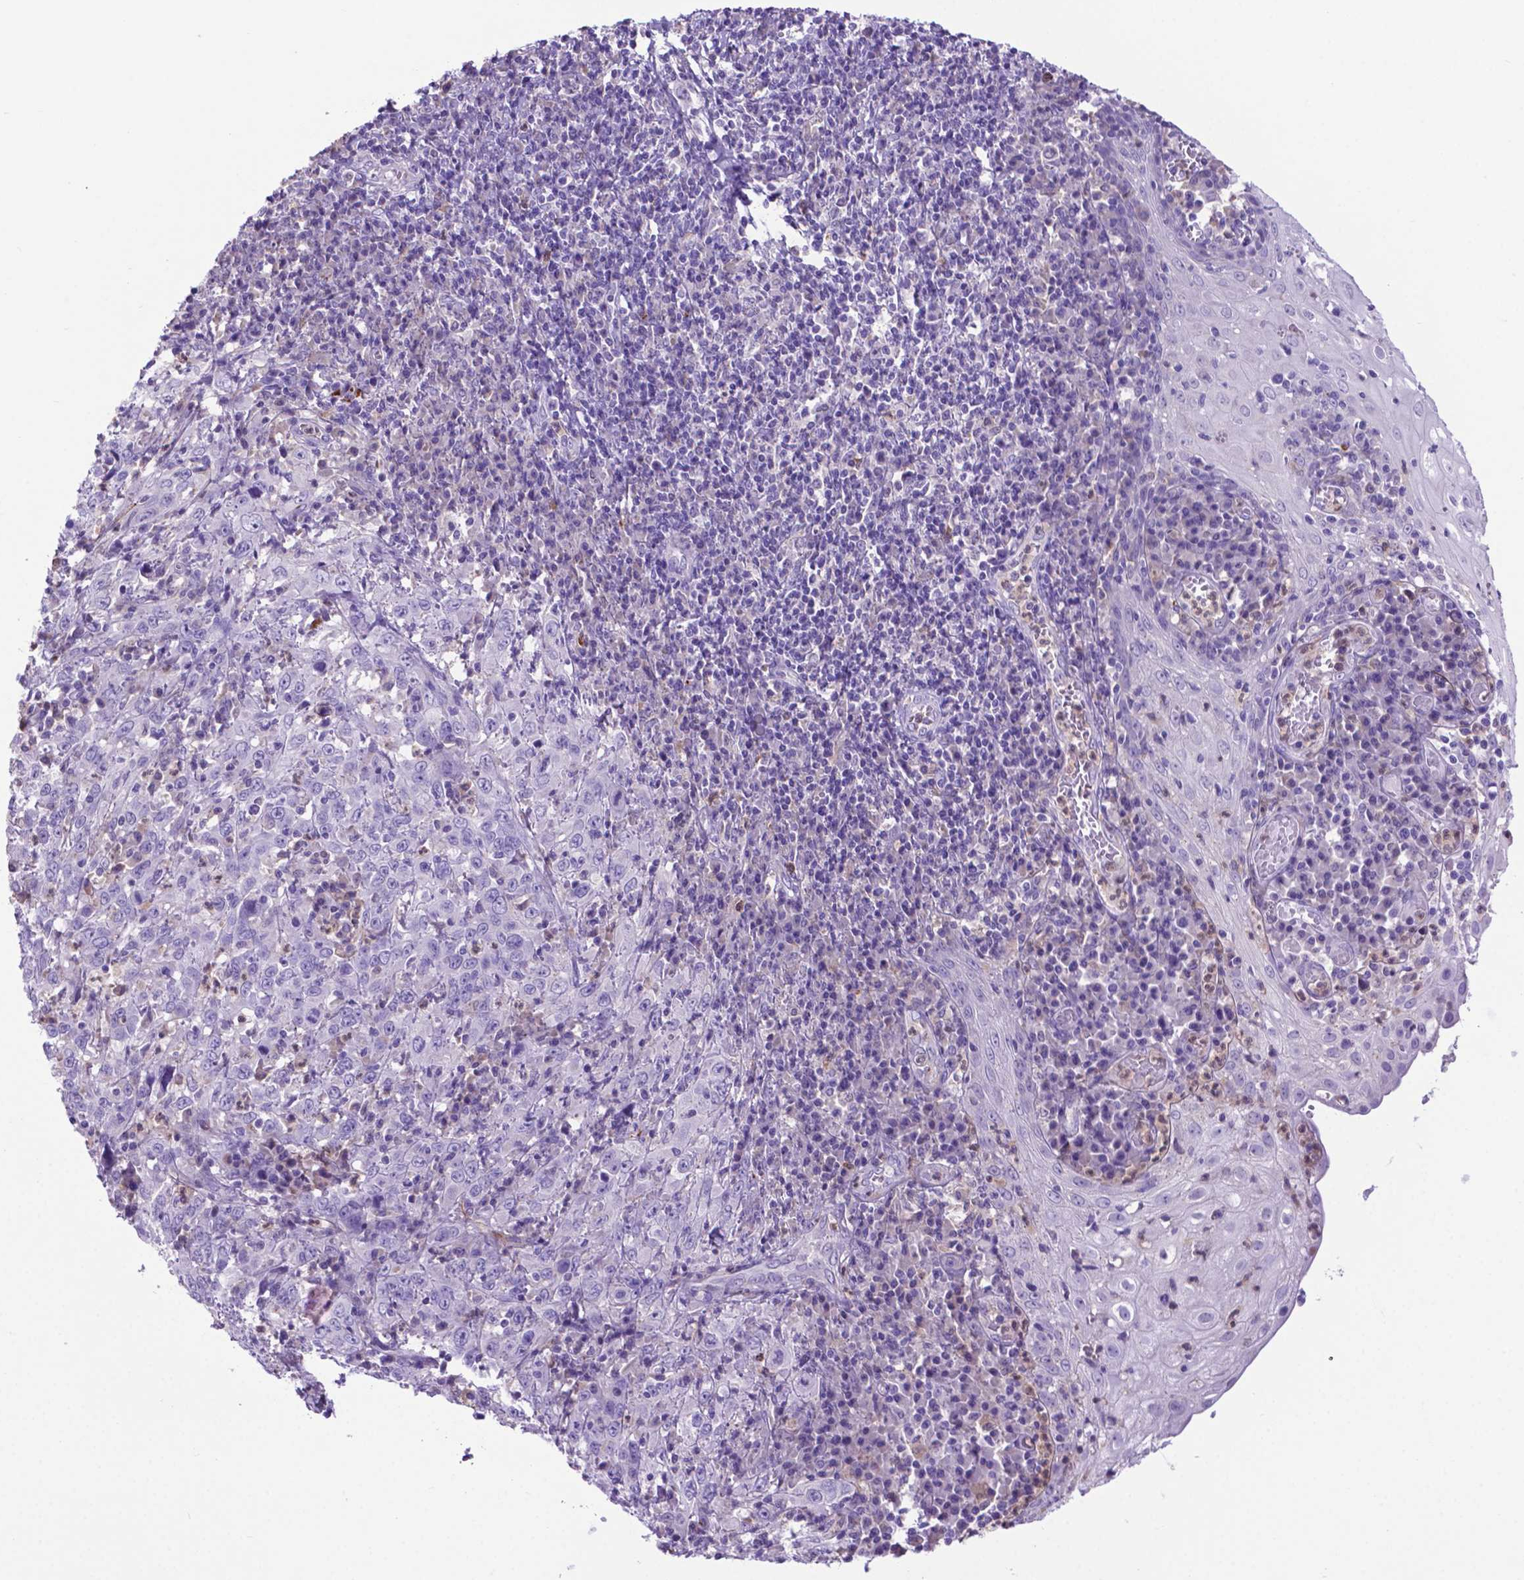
{"staining": {"intensity": "negative", "quantity": "none", "location": "none"}, "tissue": "cervical cancer", "cell_type": "Tumor cells", "image_type": "cancer", "snomed": [{"axis": "morphology", "description": "Squamous cell carcinoma, NOS"}, {"axis": "topography", "description": "Cervix"}], "caption": "An immunohistochemistry (IHC) photomicrograph of cervical cancer is shown. There is no staining in tumor cells of cervical cancer. Nuclei are stained in blue.", "gene": "LZTR1", "patient": {"sex": "female", "age": 46}}